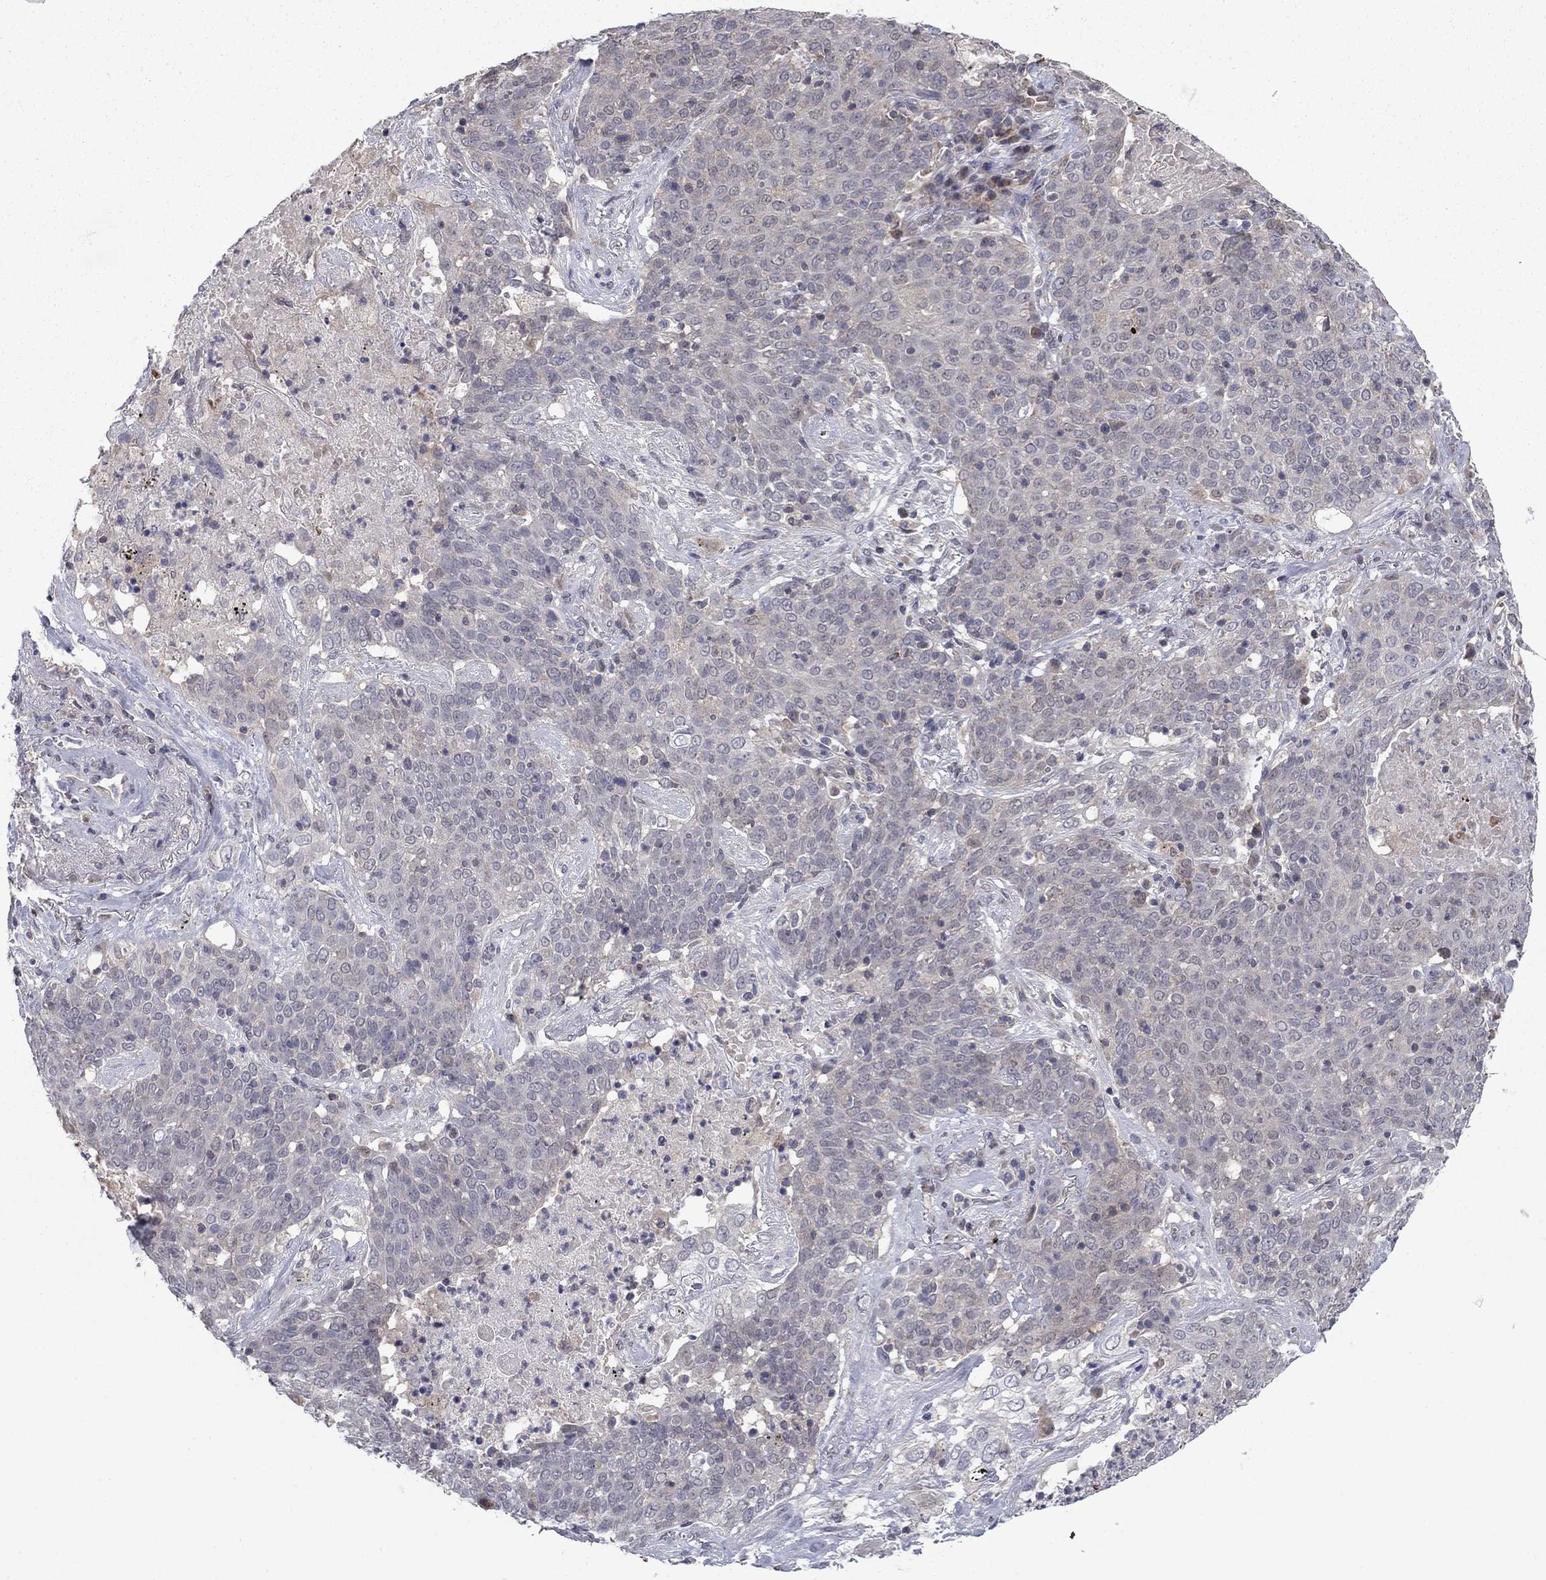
{"staining": {"intensity": "negative", "quantity": "none", "location": "none"}, "tissue": "lung cancer", "cell_type": "Tumor cells", "image_type": "cancer", "snomed": [{"axis": "morphology", "description": "Squamous cell carcinoma, NOS"}, {"axis": "topography", "description": "Lung"}], "caption": "An image of human lung cancer (squamous cell carcinoma) is negative for staining in tumor cells.", "gene": "GRHPR", "patient": {"sex": "male", "age": 82}}